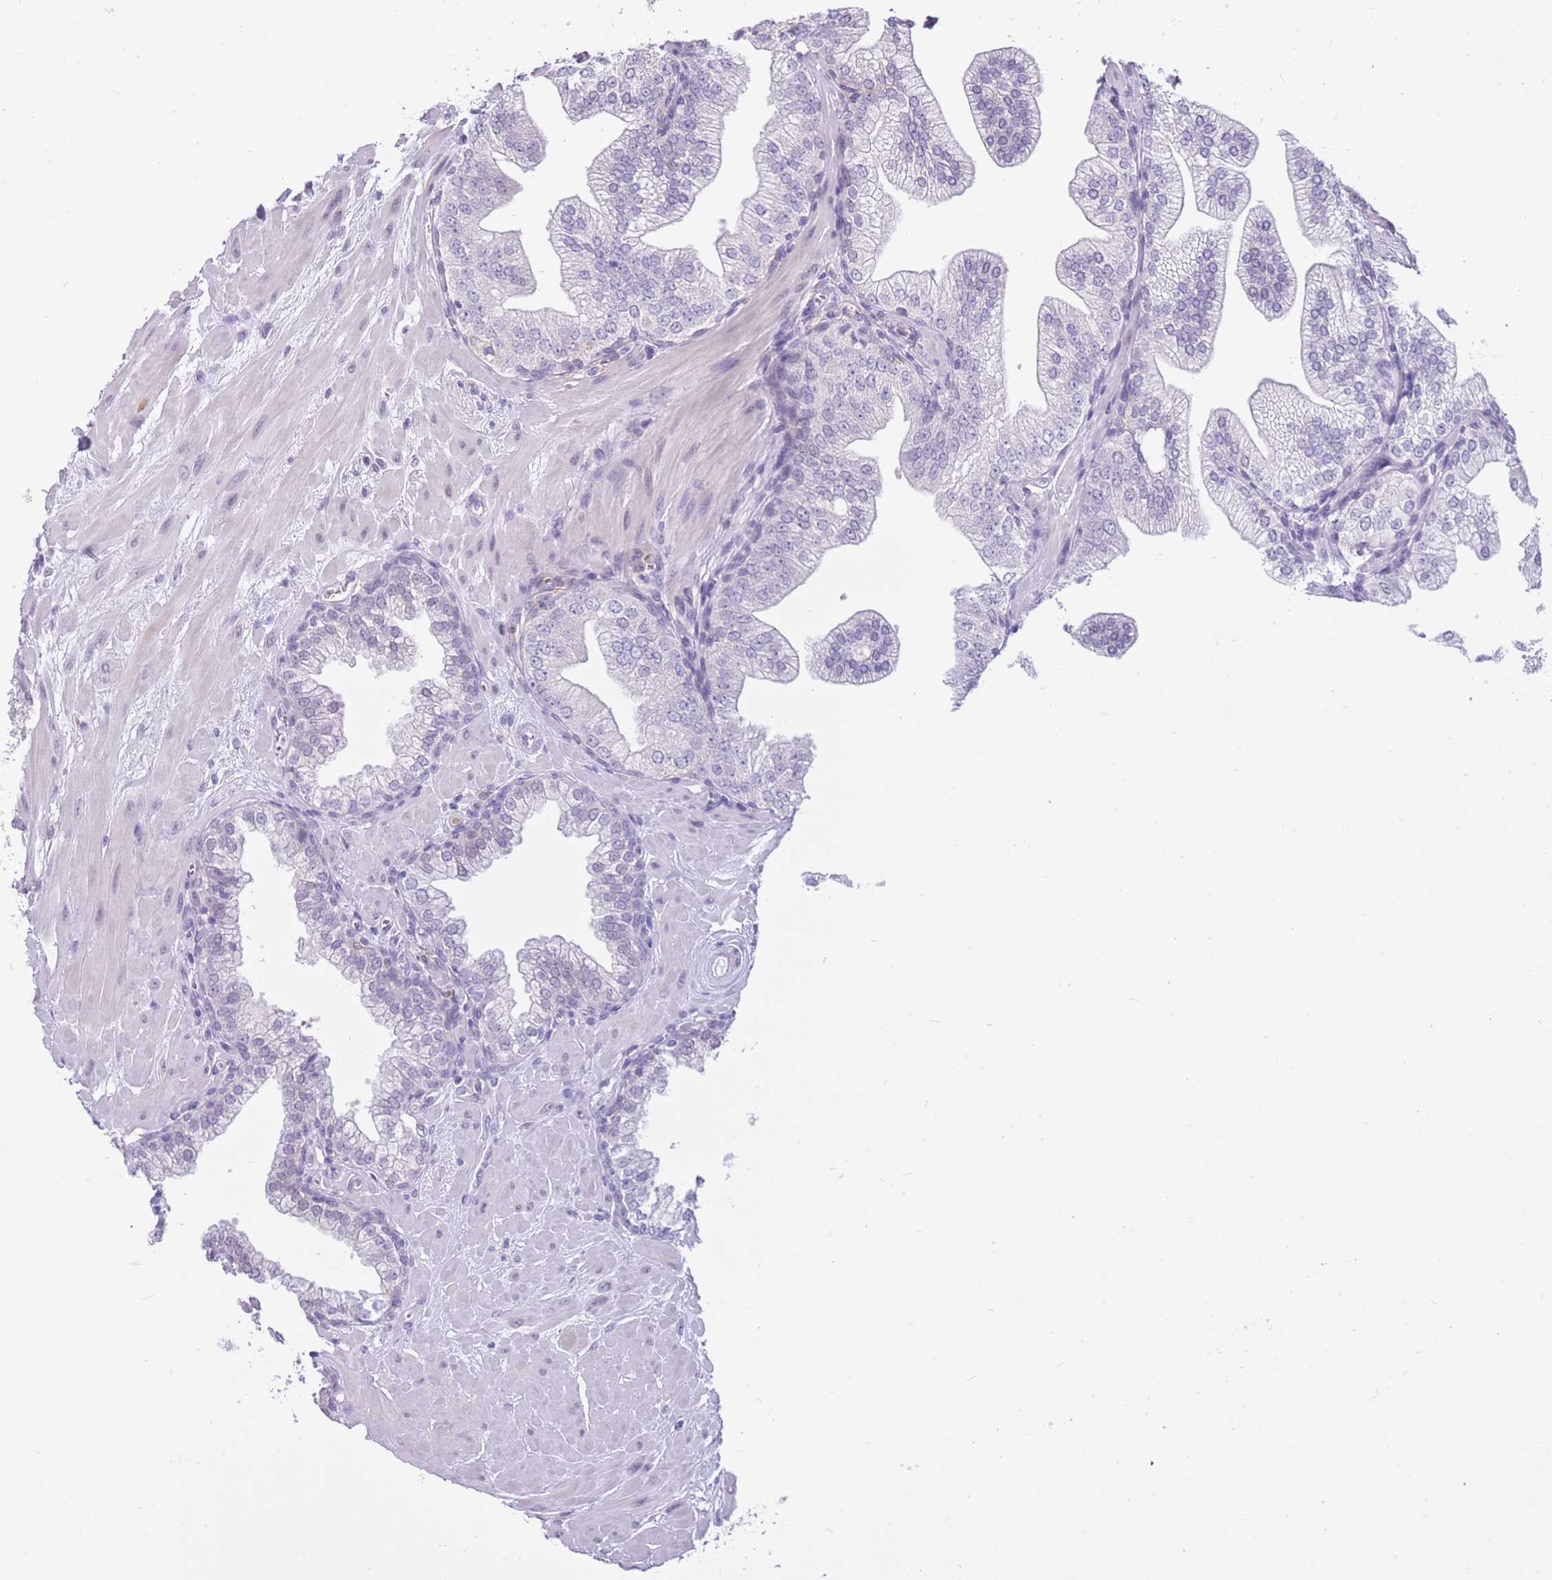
{"staining": {"intensity": "negative", "quantity": "none", "location": "none"}, "tissue": "prostate", "cell_type": "Glandular cells", "image_type": "normal", "snomed": [{"axis": "morphology", "description": "Normal tissue, NOS"}, {"axis": "topography", "description": "Prostate"}], "caption": "Immunohistochemical staining of benign human prostate displays no significant staining in glandular cells. (DAB immunohistochemistry (IHC) visualized using brightfield microscopy, high magnification).", "gene": "PPP1R17", "patient": {"sex": "male", "age": 60}}